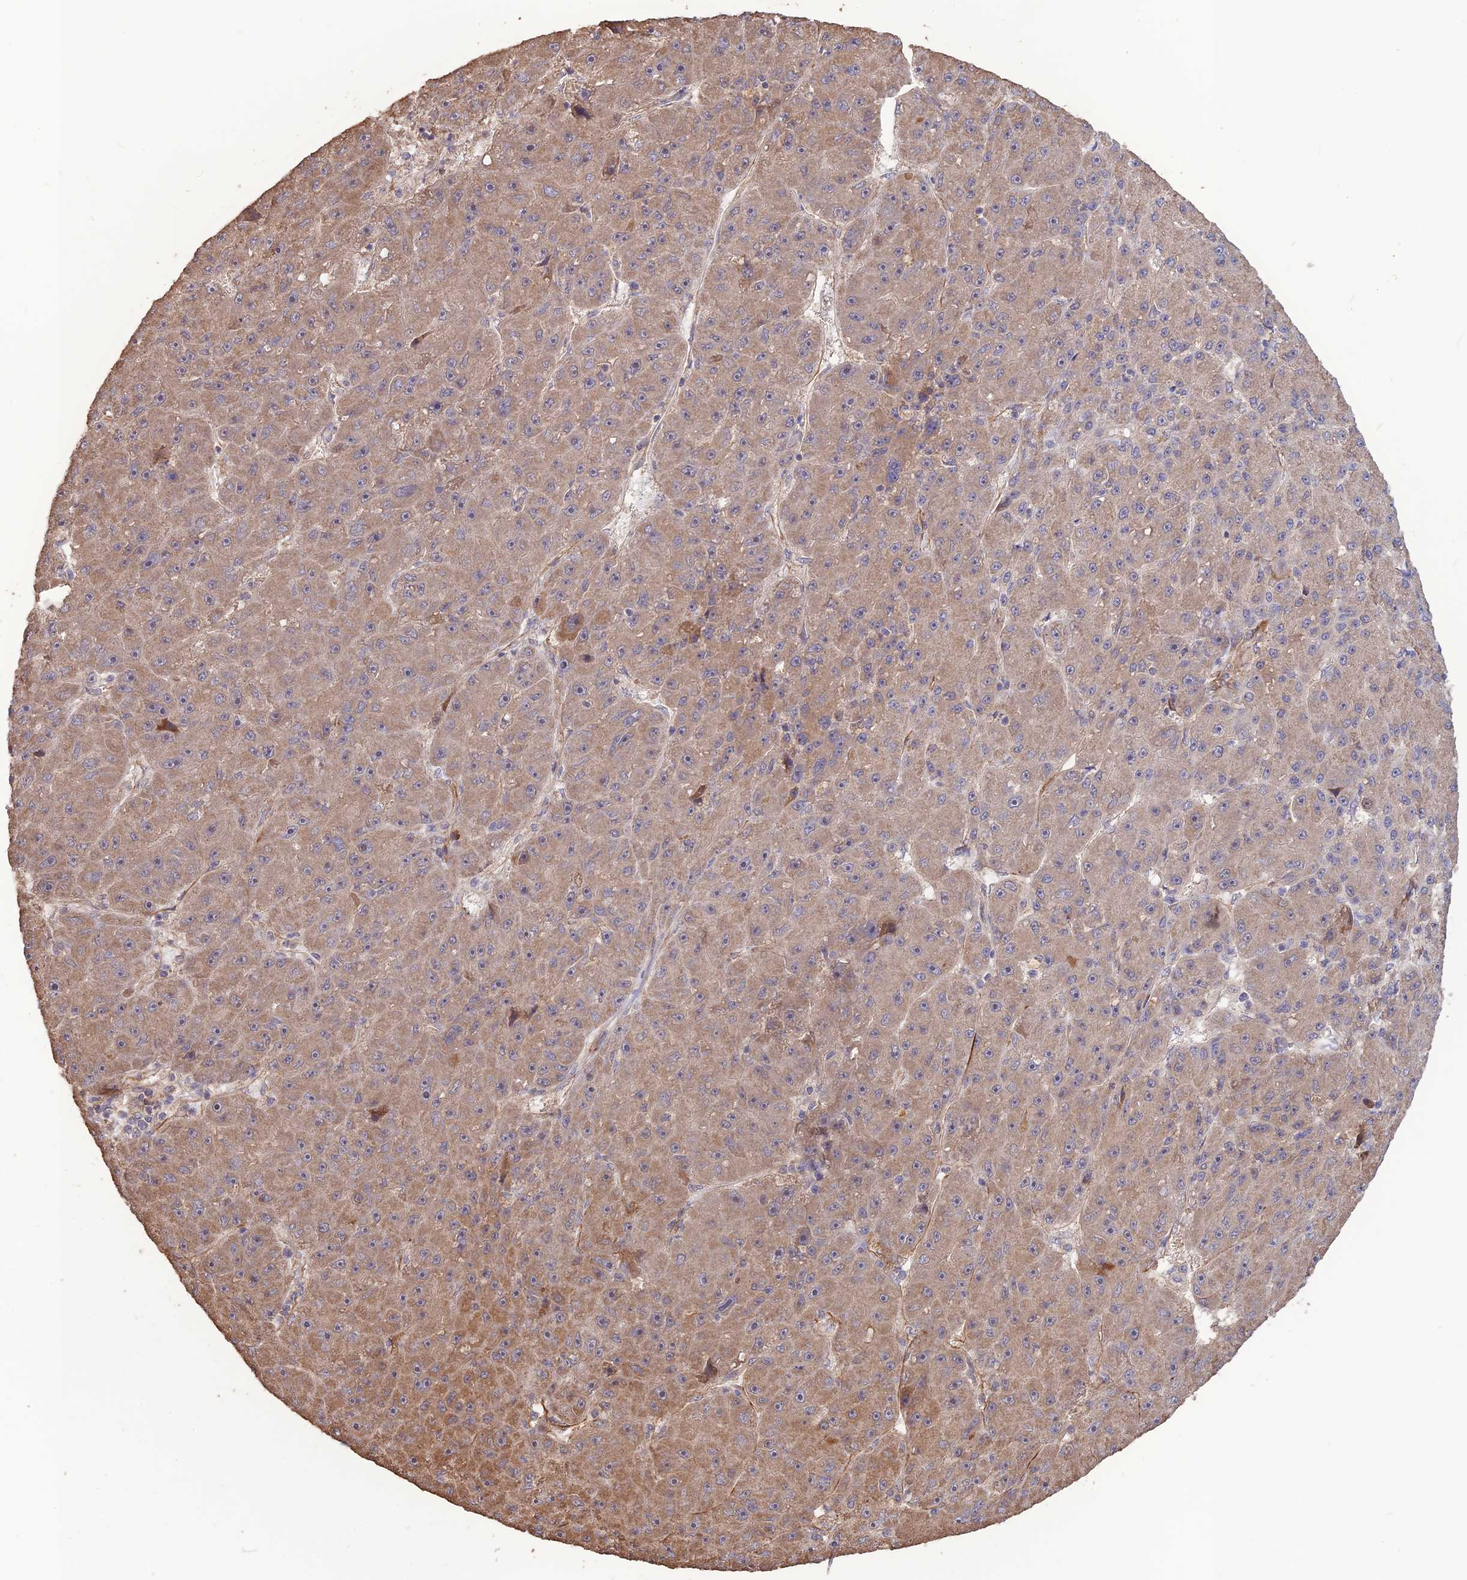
{"staining": {"intensity": "moderate", "quantity": "<25%", "location": "cytoplasmic/membranous"}, "tissue": "liver cancer", "cell_type": "Tumor cells", "image_type": "cancer", "snomed": [{"axis": "morphology", "description": "Carcinoma, Hepatocellular, NOS"}, {"axis": "topography", "description": "Liver"}], "caption": "A photomicrograph showing moderate cytoplasmic/membranous positivity in approximately <25% of tumor cells in liver cancer (hepatocellular carcinoma), as visualized by brown immunohistochemical staining.", "gene": "LAYN", "patient": {"sex": "male", "age": 67}}